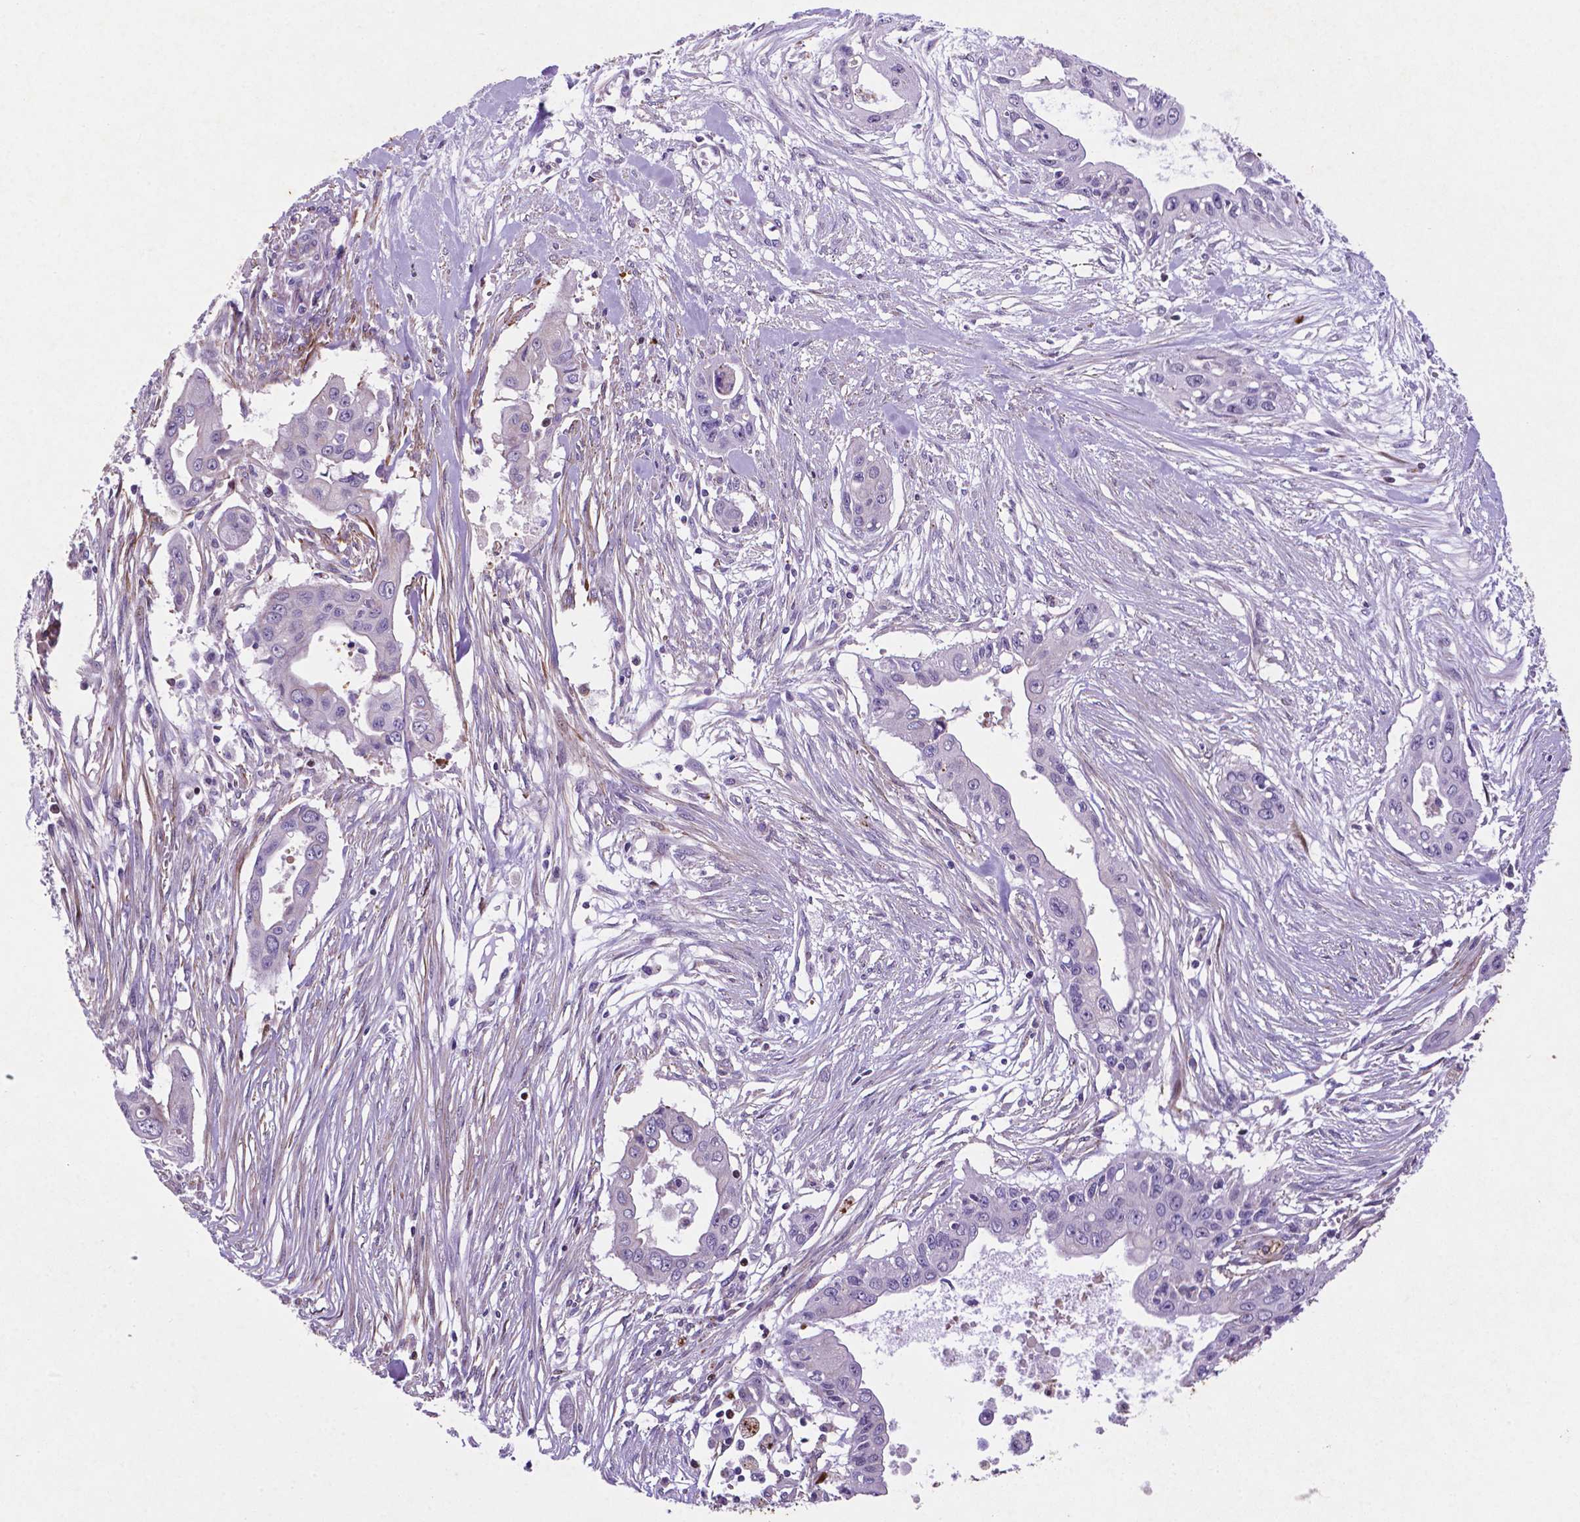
{"staining": {"intensity": "negative", "quantity": "none", "location": "none"}, "tissue": "pancreatic cancer", "cell_type": "Tumor cells", "image_type": "cancer", "snomed": [{"axis": "morphology", "description": "Adenocarcinoma, NOS"}, {"axis": "topography", "description": "Pancreas"}], "caption": "Immunohistochemical staining of human pancreatic cancer (adenocarcinoma) demonstrates no significant positivity in tumor cells. (Stains: DAB (3,3'-diaminobenzidine) IHC with hematoxylin counter stain, Microscopy: brightfield microscopy at high magnification).", "gene": "TM4SF20", "patient": {"sex": "male", "age": 60}}